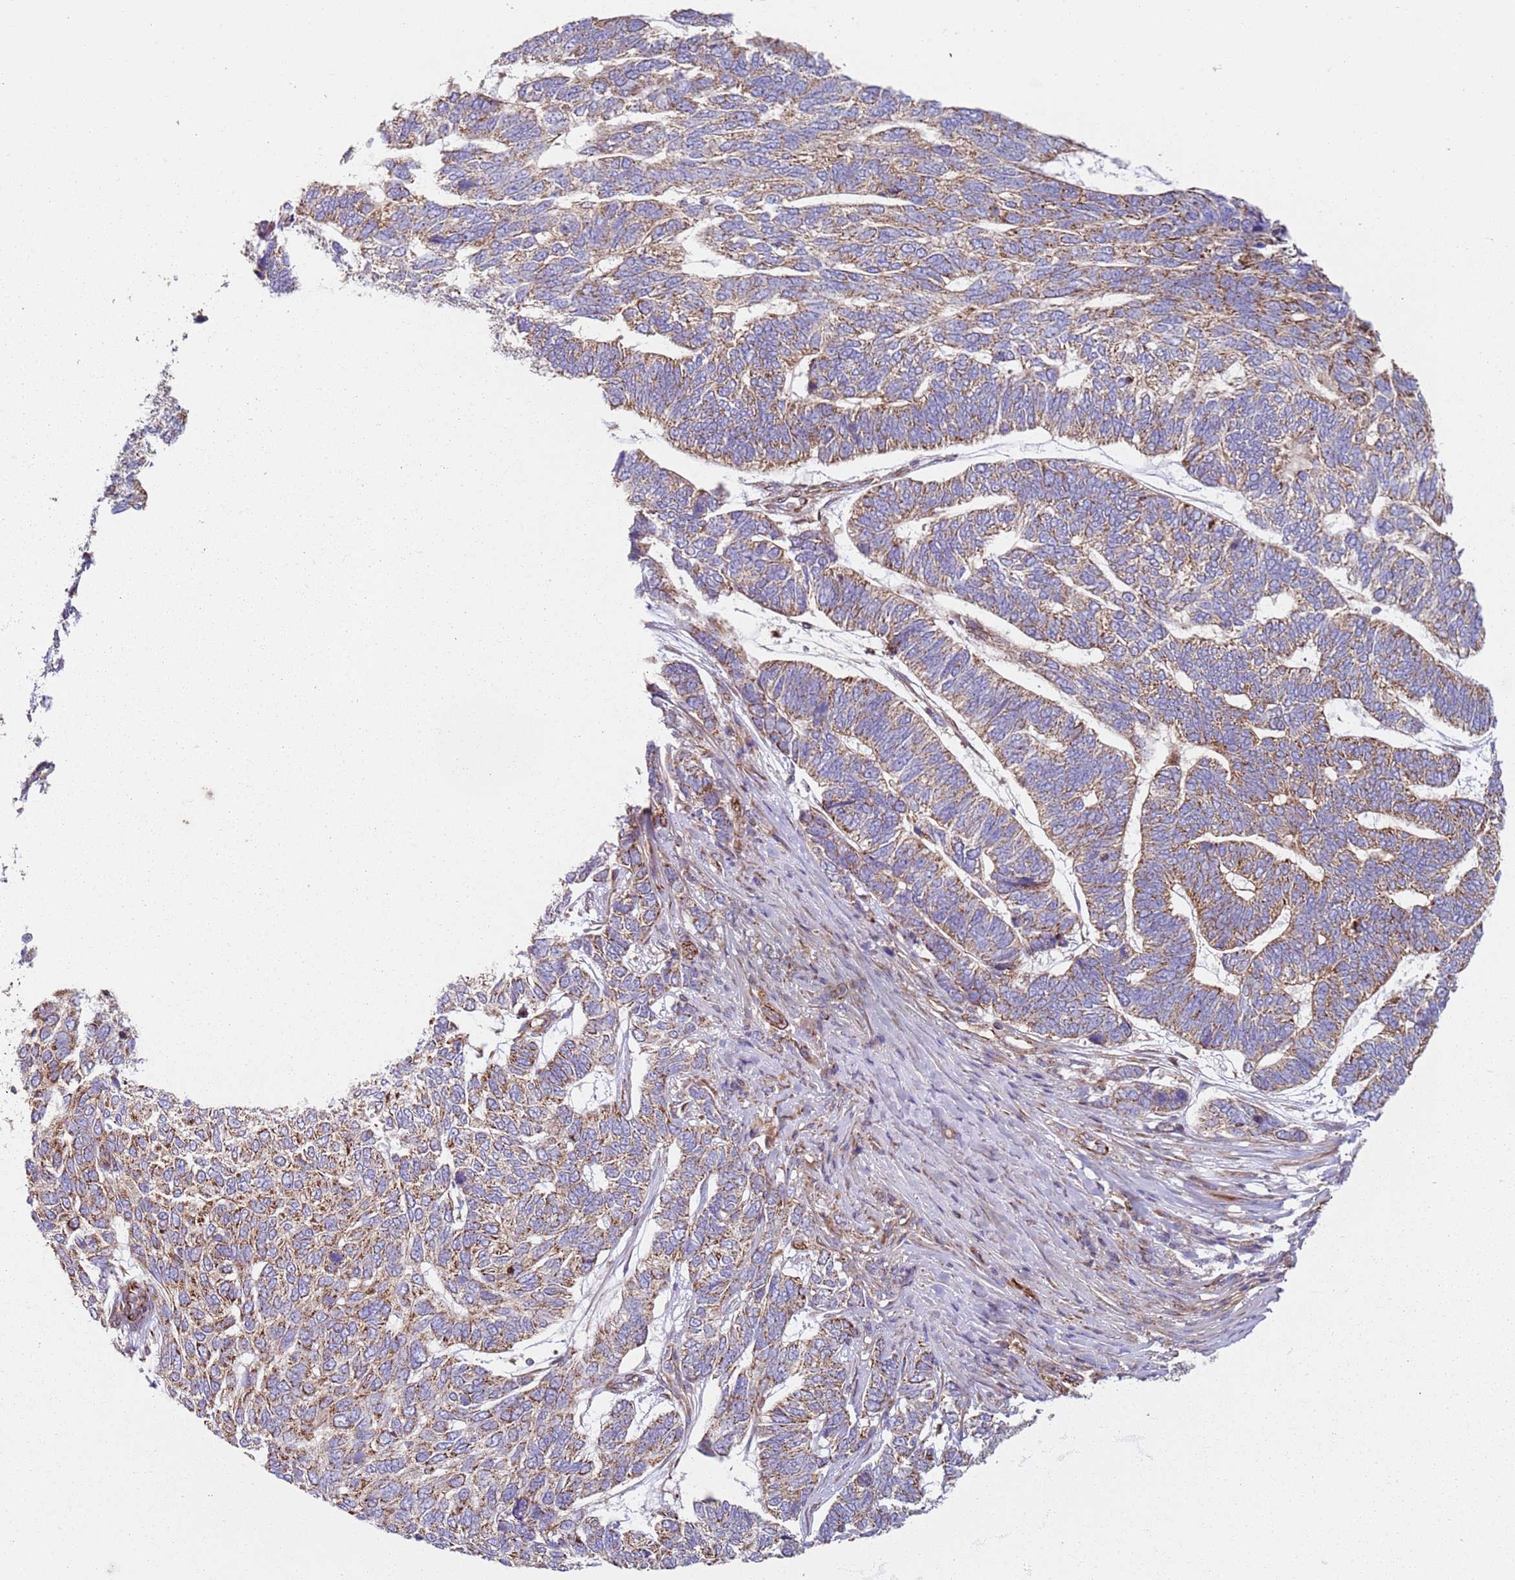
{"staining": {"intensity": "moderate", "quantity": ">75%", "location": "cytoplasmic/membranous"}, "tissue": "skin cancer", "cell_type": "Tumor cells", "image_type": "cancer", "snomed": [{"axis": "morphology", "description": "Basal cell carcinoma"}, {"axis": "topography", "description": "Skin"}], "caption": "This is an image of IHC staining of skin cancer, which shows moderate staining in the cytoplasmic/membranous of tumor cells.", "gene": "SNAPIN", "patient": {"sex": "female", "age": 65}}